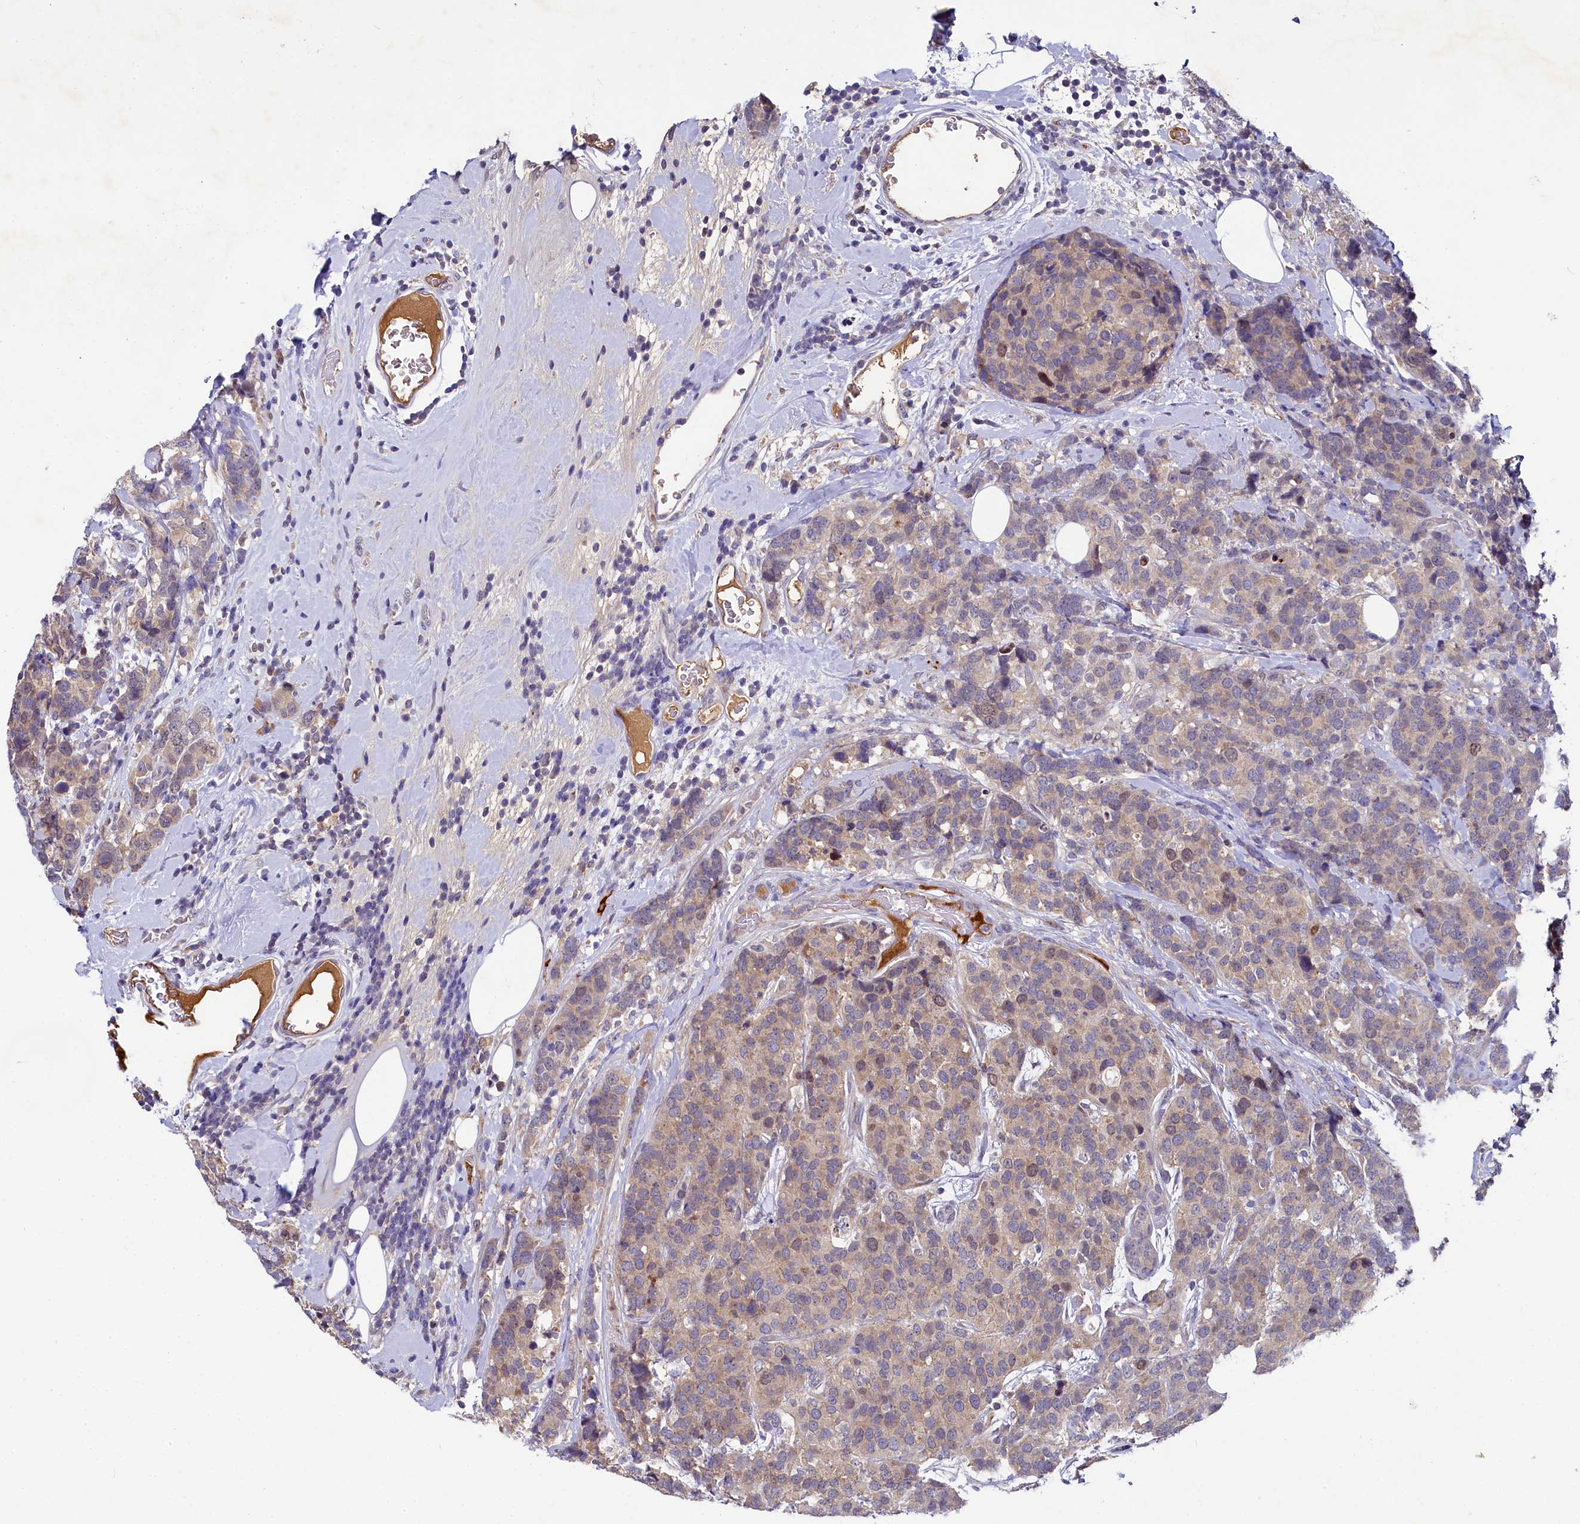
{"staining": {"intensity": "weak", "quantity": "25%-75%", "location": "cytoplasmic/membranous"}, "tissue": "breast cancer", "cell_type": "Tumor cells", "image_type": "cancer", "snomed": [{"axis": "morphology", "description": "Lobular carcinoma"}, {"axis": "topography", "description": "Breast"}], "caption": "Weak cytoplasmic/membranous protein positivity is present in about 25%-75% of tumor cells in lobular carcinoma (breast). The protein of interest is shown in brown color, while the nuclei are stained blue.", "gene": "SPINK9", "patient": {"sex": "female", "age": 59}}